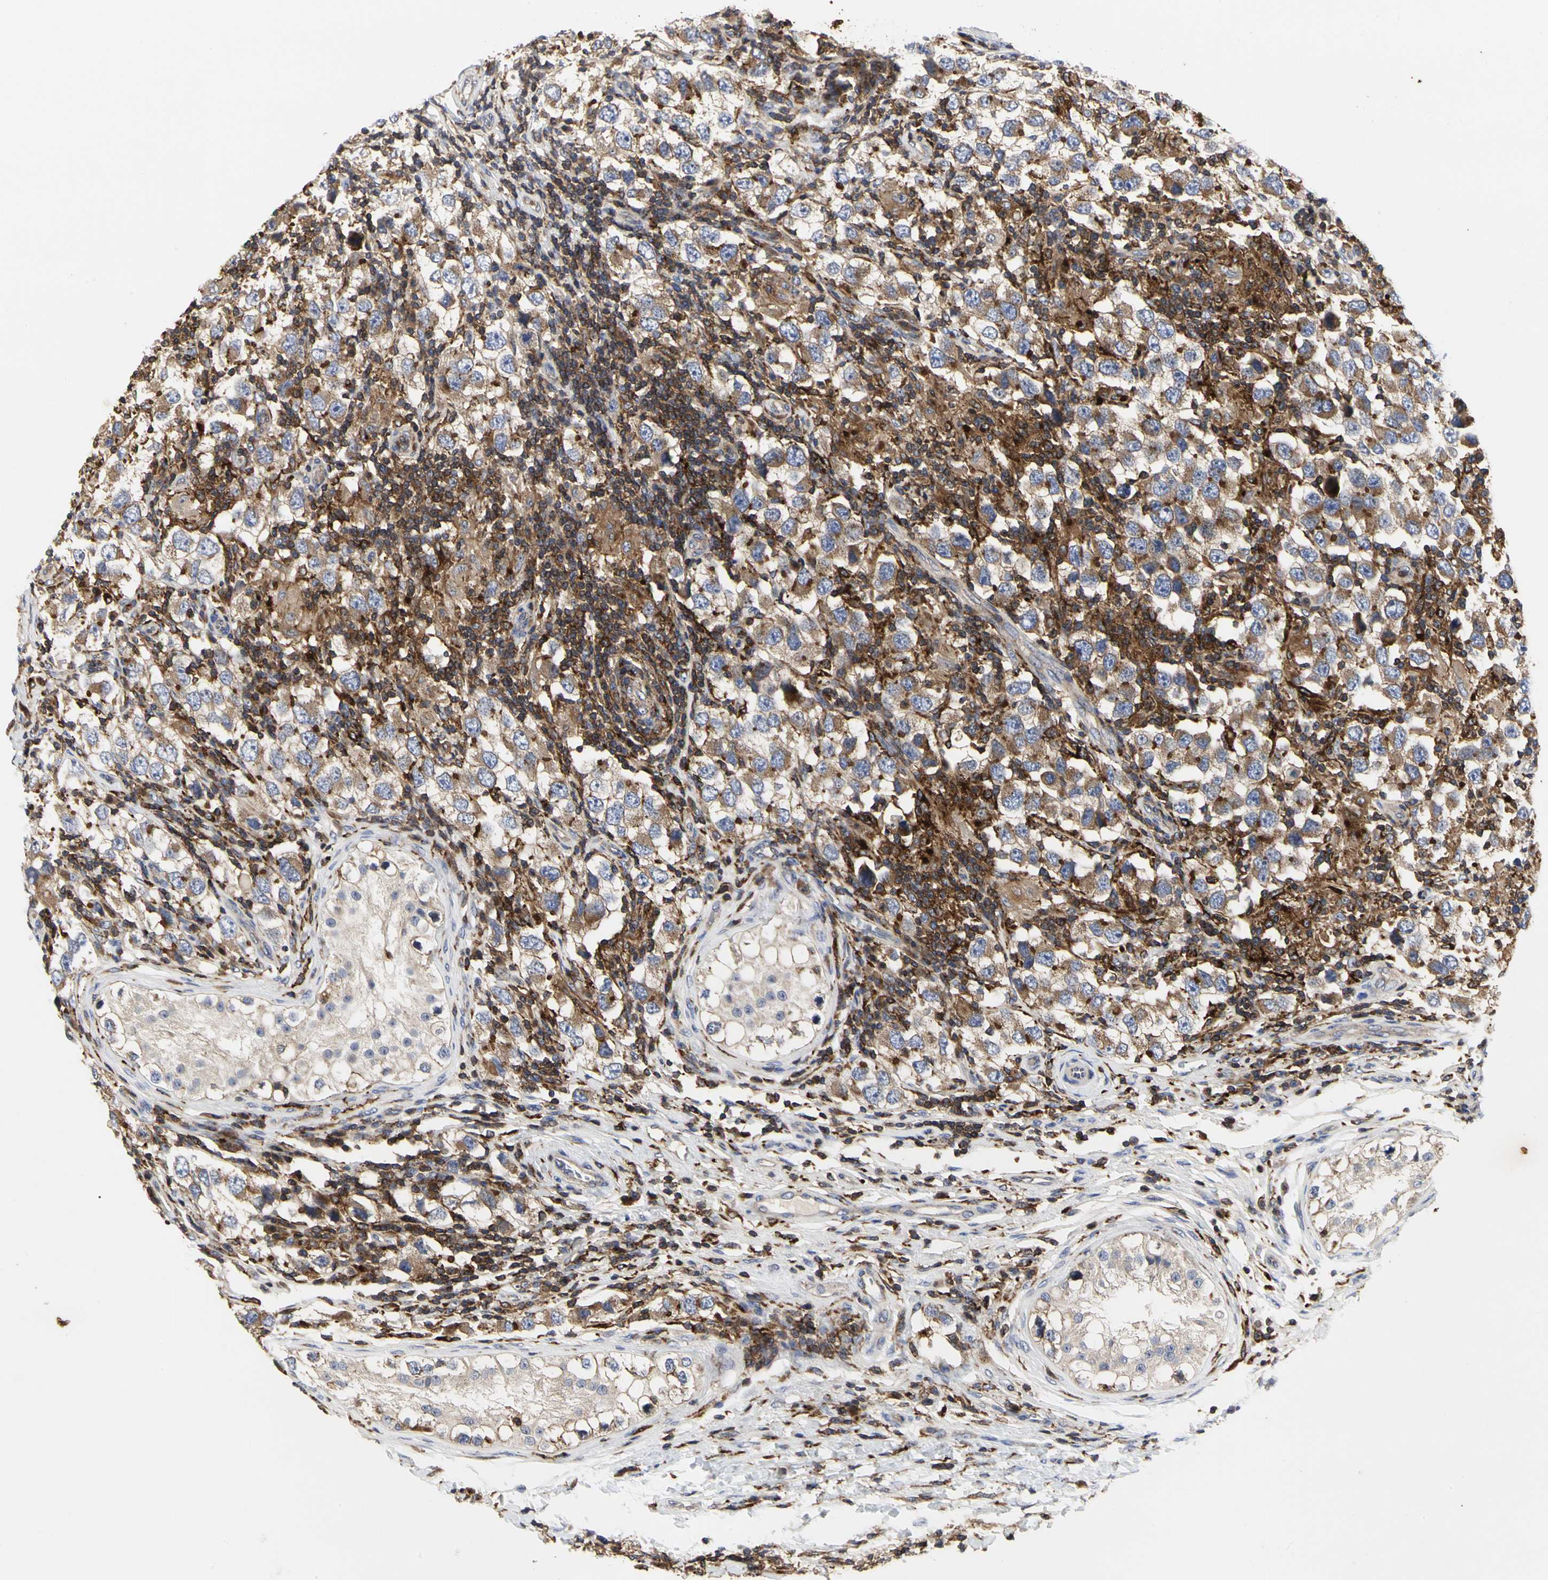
{"staining": {"intensity": "moderate", "quantity": ">75%", "location": "cytoplasmic/membranous"}, "tissue": "testis cancer", "cell_type": "Tumor cells", "image_type": "cancer", "snomed": [{"axis": "morphology", "description": "Carcinoma, Embryonal, NOS"}, {"axis": "topography", "description": "Testis"}], "caption": "Tumor cells reveal moderate cytoplasmic/membranous expression in approximately >75% of cells in testis cancer (embryonal carcinoma).", "gene": "NAPG", "patient": {"sex": "male", "age": 21}}